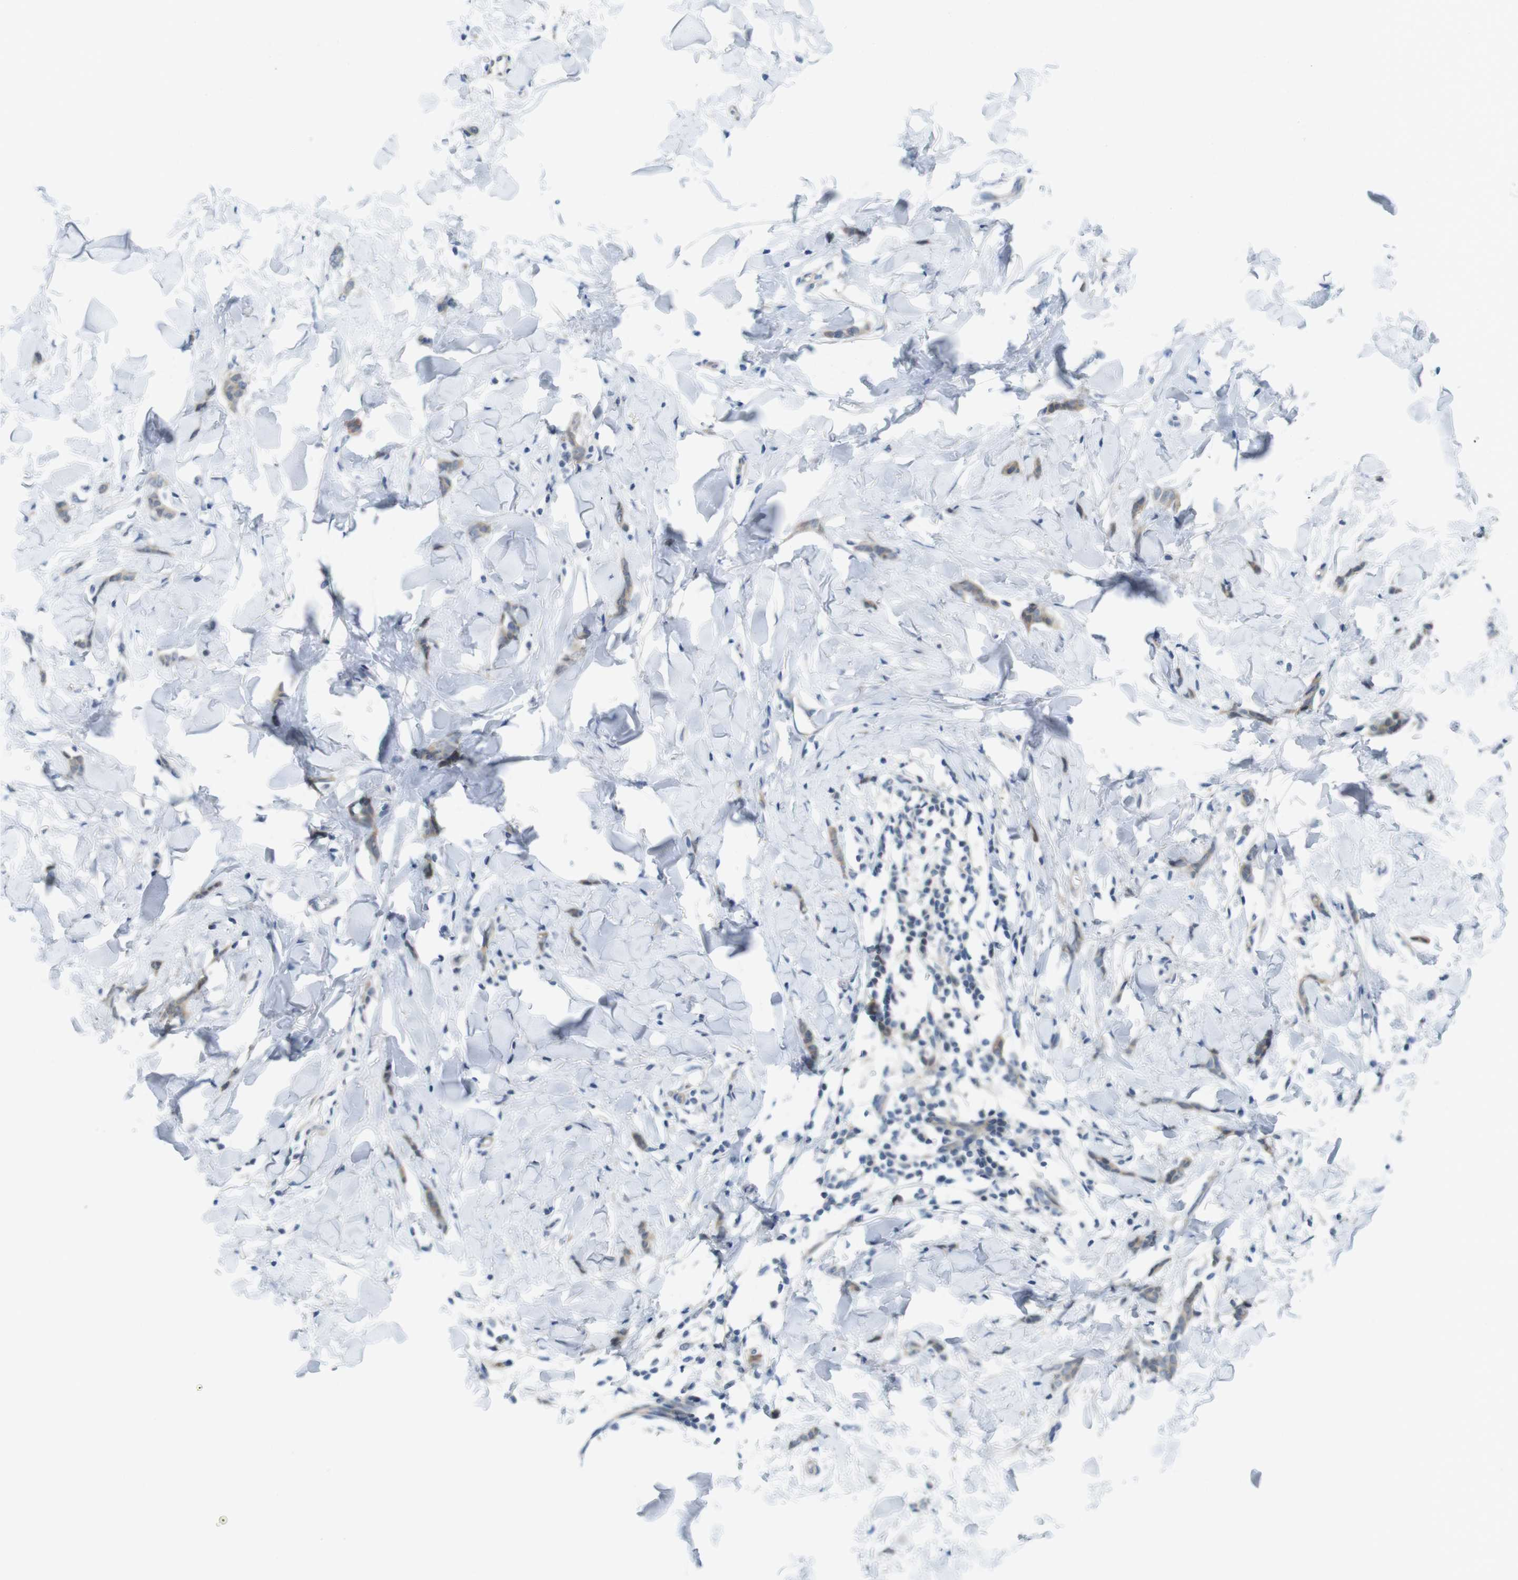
{"staining": {"intensity": "moderate", "quantity": ">75%", "location": "cytoplasmic/membranous"}, "tissue": "breast cancer", "cell_type": "Tumor cells", "image_type": "cancer", "snomed": [{"axis": "morphology", "description": "Lobular carcinoma"}, {"axis": "topography", "description": "Skin"}, {"axis": "topography", "description": "Breast"}], "caption": "IHC micrograph of breast cancer (lobular carcinoma) stained for a protein (brown), which exhibits medium levels of moderate cytoplasmic/membranous staining in approximately >75% of tumor cells.", "gene": "CASP2", "patient": {"sex": "female", "age": 46}}